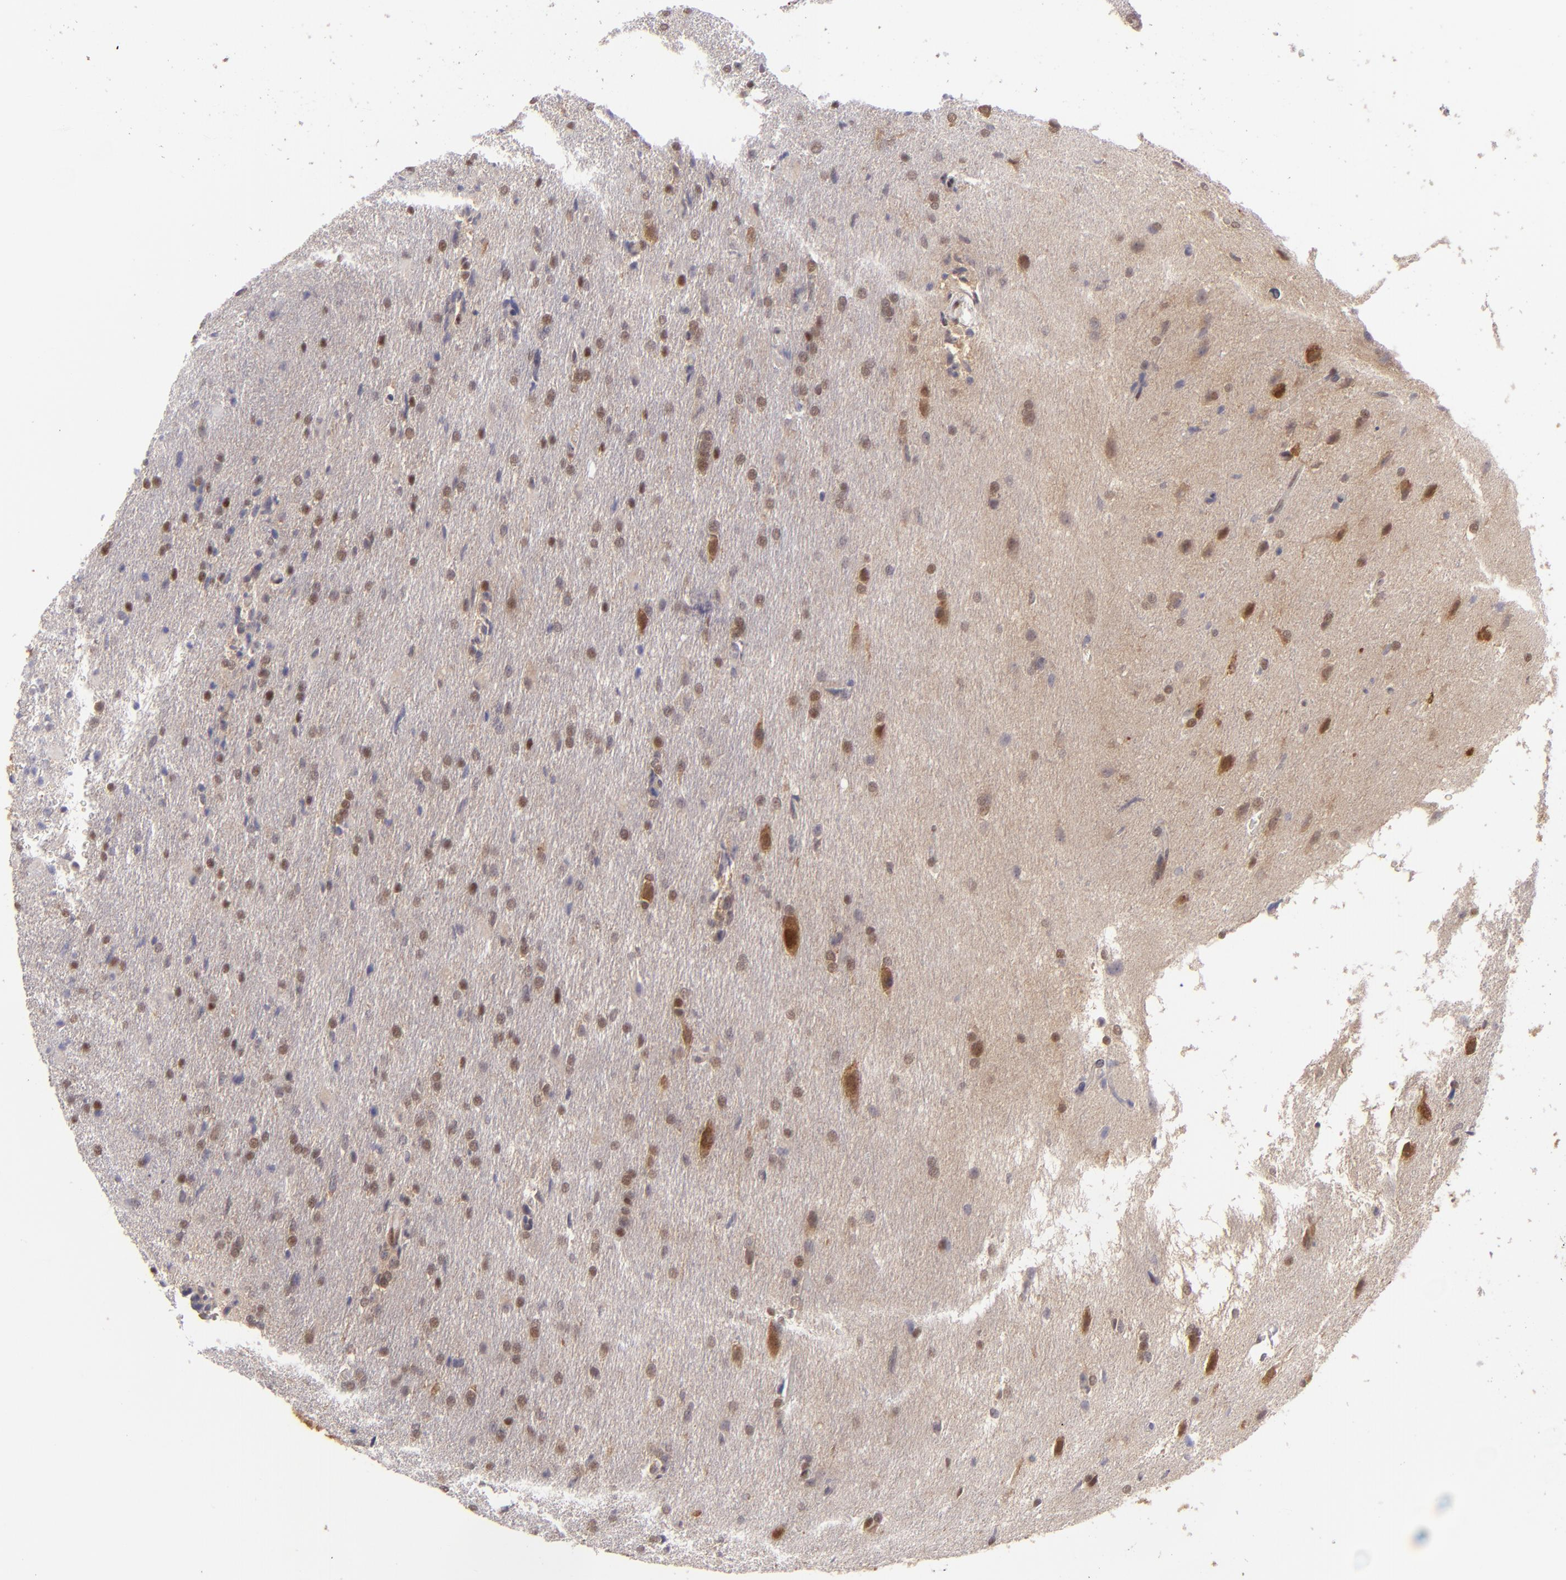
{"staining": {"intensity": "strong", "quantity": "25%-75%", "location": "cytoplasmic/membranous"}, "tissue": "glioma", "cell_type": "Tumor cells", "image_type": "cancer", "snomed": [{"axis": "morphology", "description": "Glioma, malignant, High grade"}, {"axis": "topography", "description": "Brain"}], "caption": "The immunohistochemical stain shows strong cytoplasmic/membranous staining in tumor cells of glioma tissue.", "gene": "PTPN13", "patient": {"sex": "male", "age": 68}}